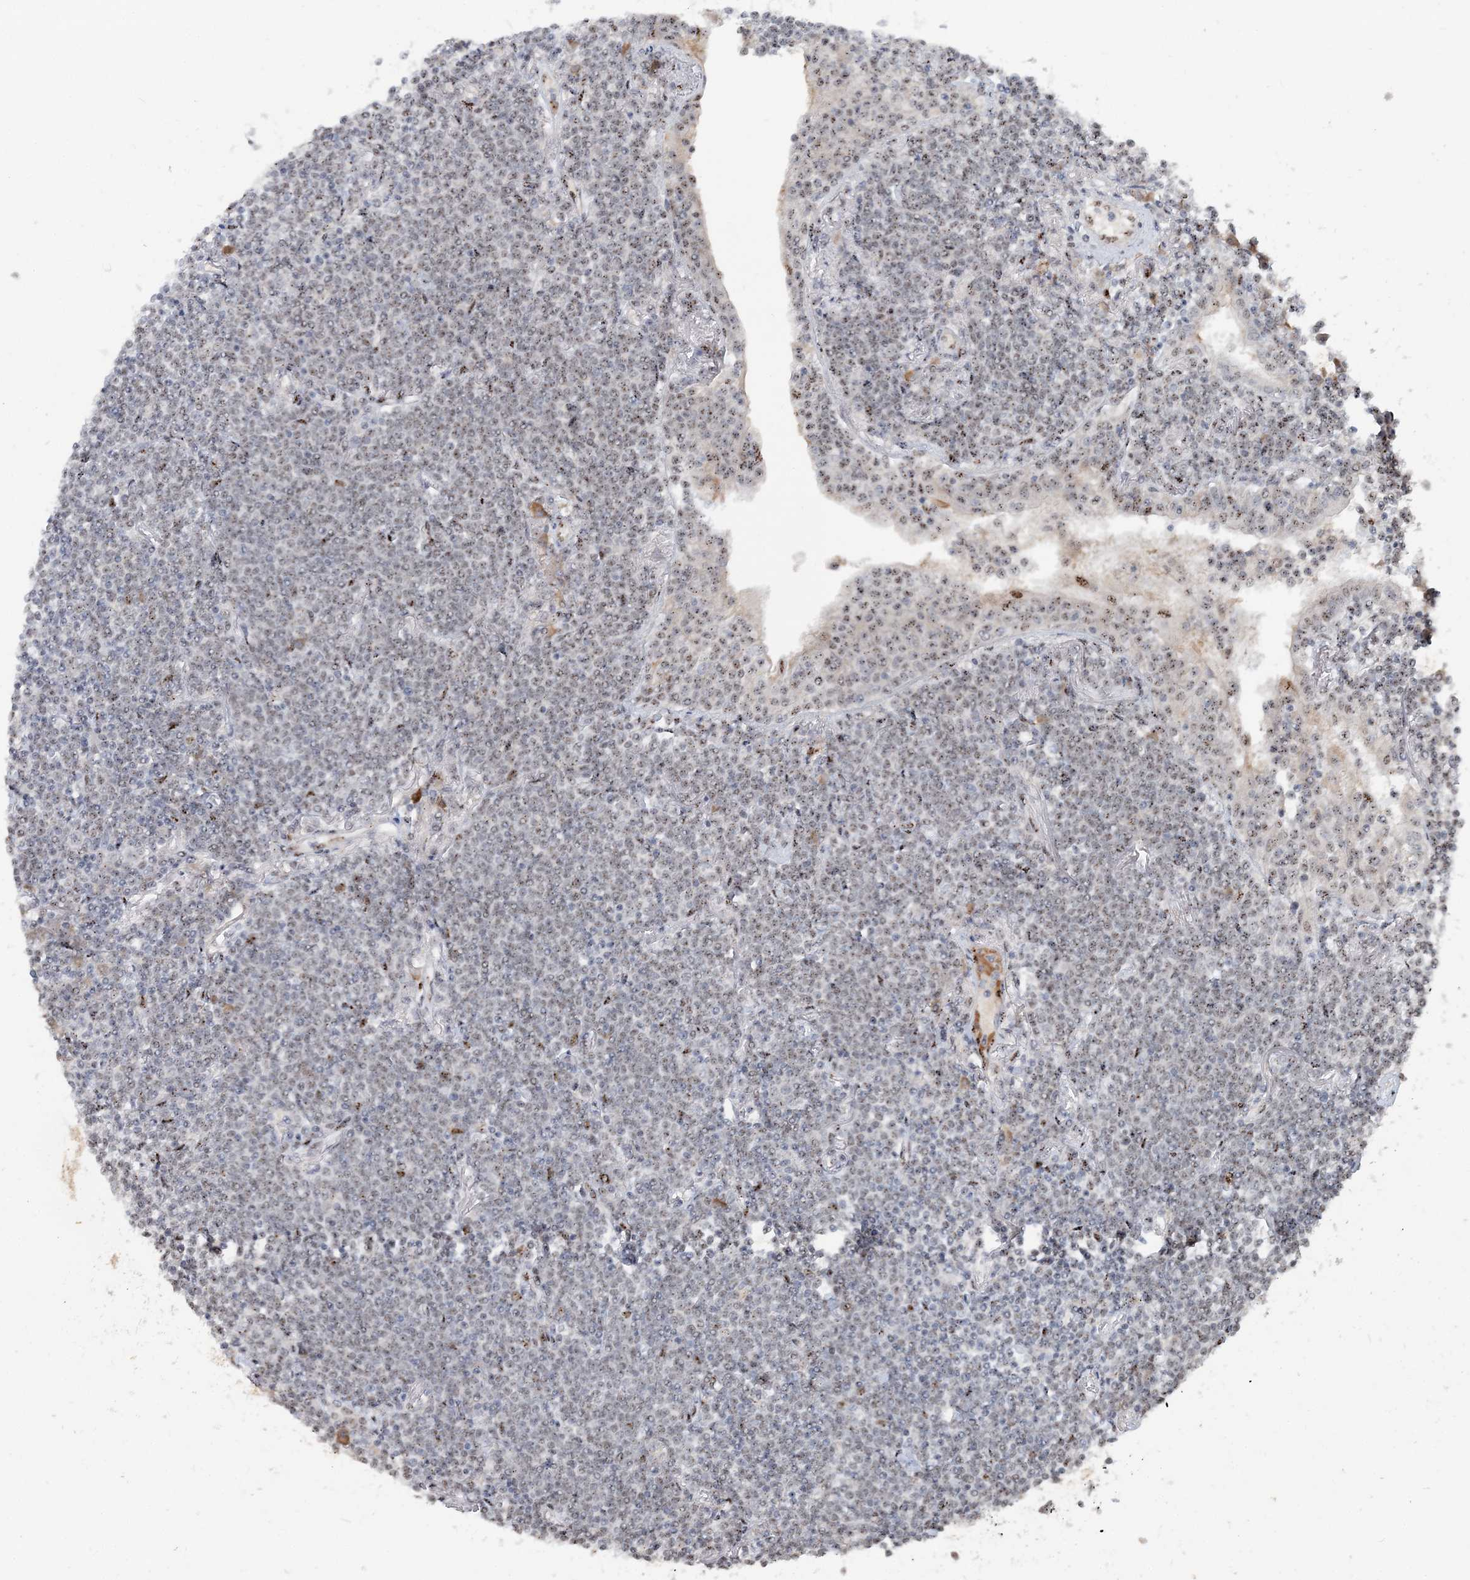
{"staining": {"intensity": "weak", "quantity": "<25%", "location": "nuclear"}, "tissue": "lymphoma", "cell_type": "Tumor cells", "image_type": "cancer", "snomed": [{"axis": "morphology", "description": "Malignant lymphoma, non-Hodgkin's type, Low grade"}, {"axis": "topography", "description": "Lung"}], "caption": "A high-resolution histopathology image shows immunohistochemistry (IHC) staining of lymphoma, which displays no significant expression in tumor cells. (DAB (3,3'-diaminobenzidine) IHC, high magnification).", "gene": "GIN1", "patient": {"sex": "female", "age": 71}}